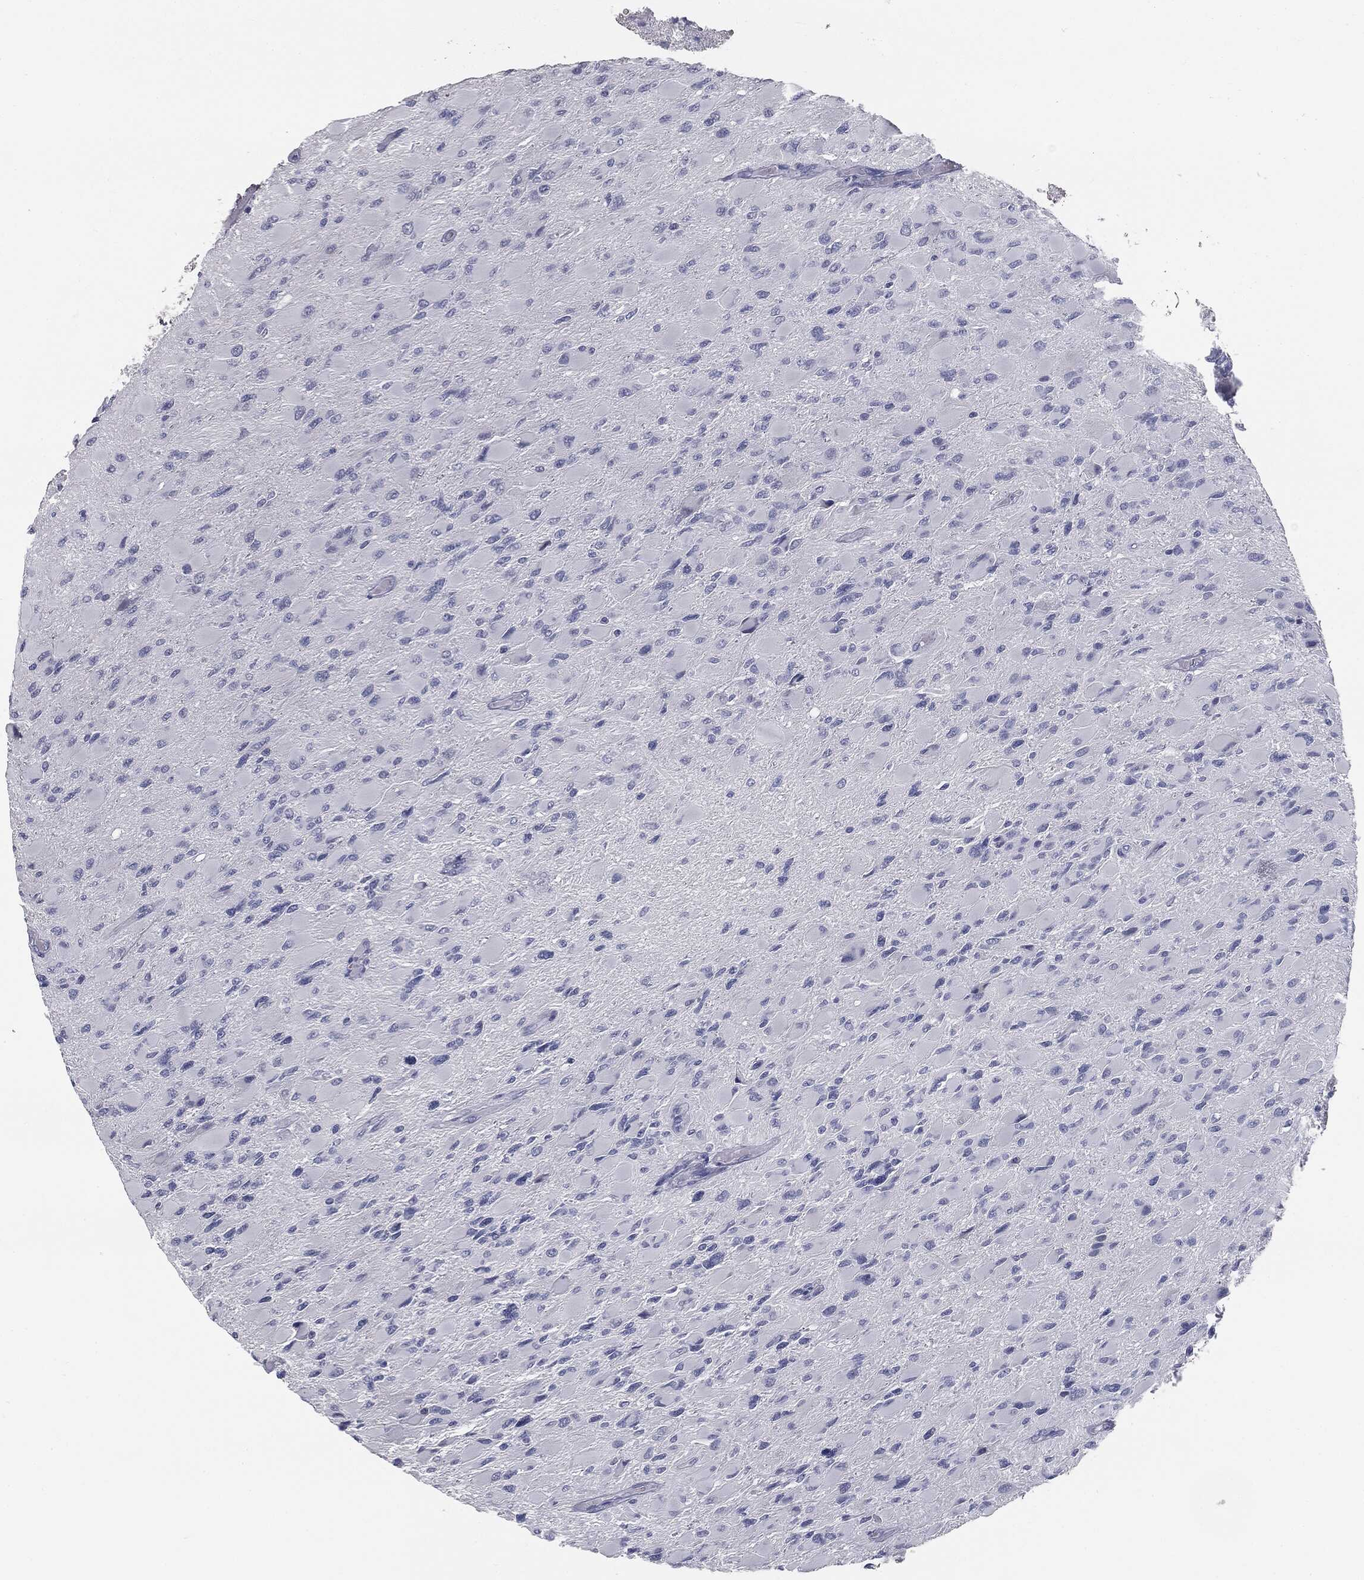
{"staining": {"intensity": "negative", "quantity": "none", "location": "none"}, "tissue": "glioma", "cell_type": "Tumor cells", "image_type": "cancer", "snomed": [{"axis": "morphology", "description": "Glioma, malignant, High grade"}, {"axis": "topography", "description": "Cerebral cortex"}], "caption": "An image of glioma stained for a protein reveals no brown staining in tumor cells.", "gene": "MUC5AC", "patient": {"sex": "female", "age": 36}}